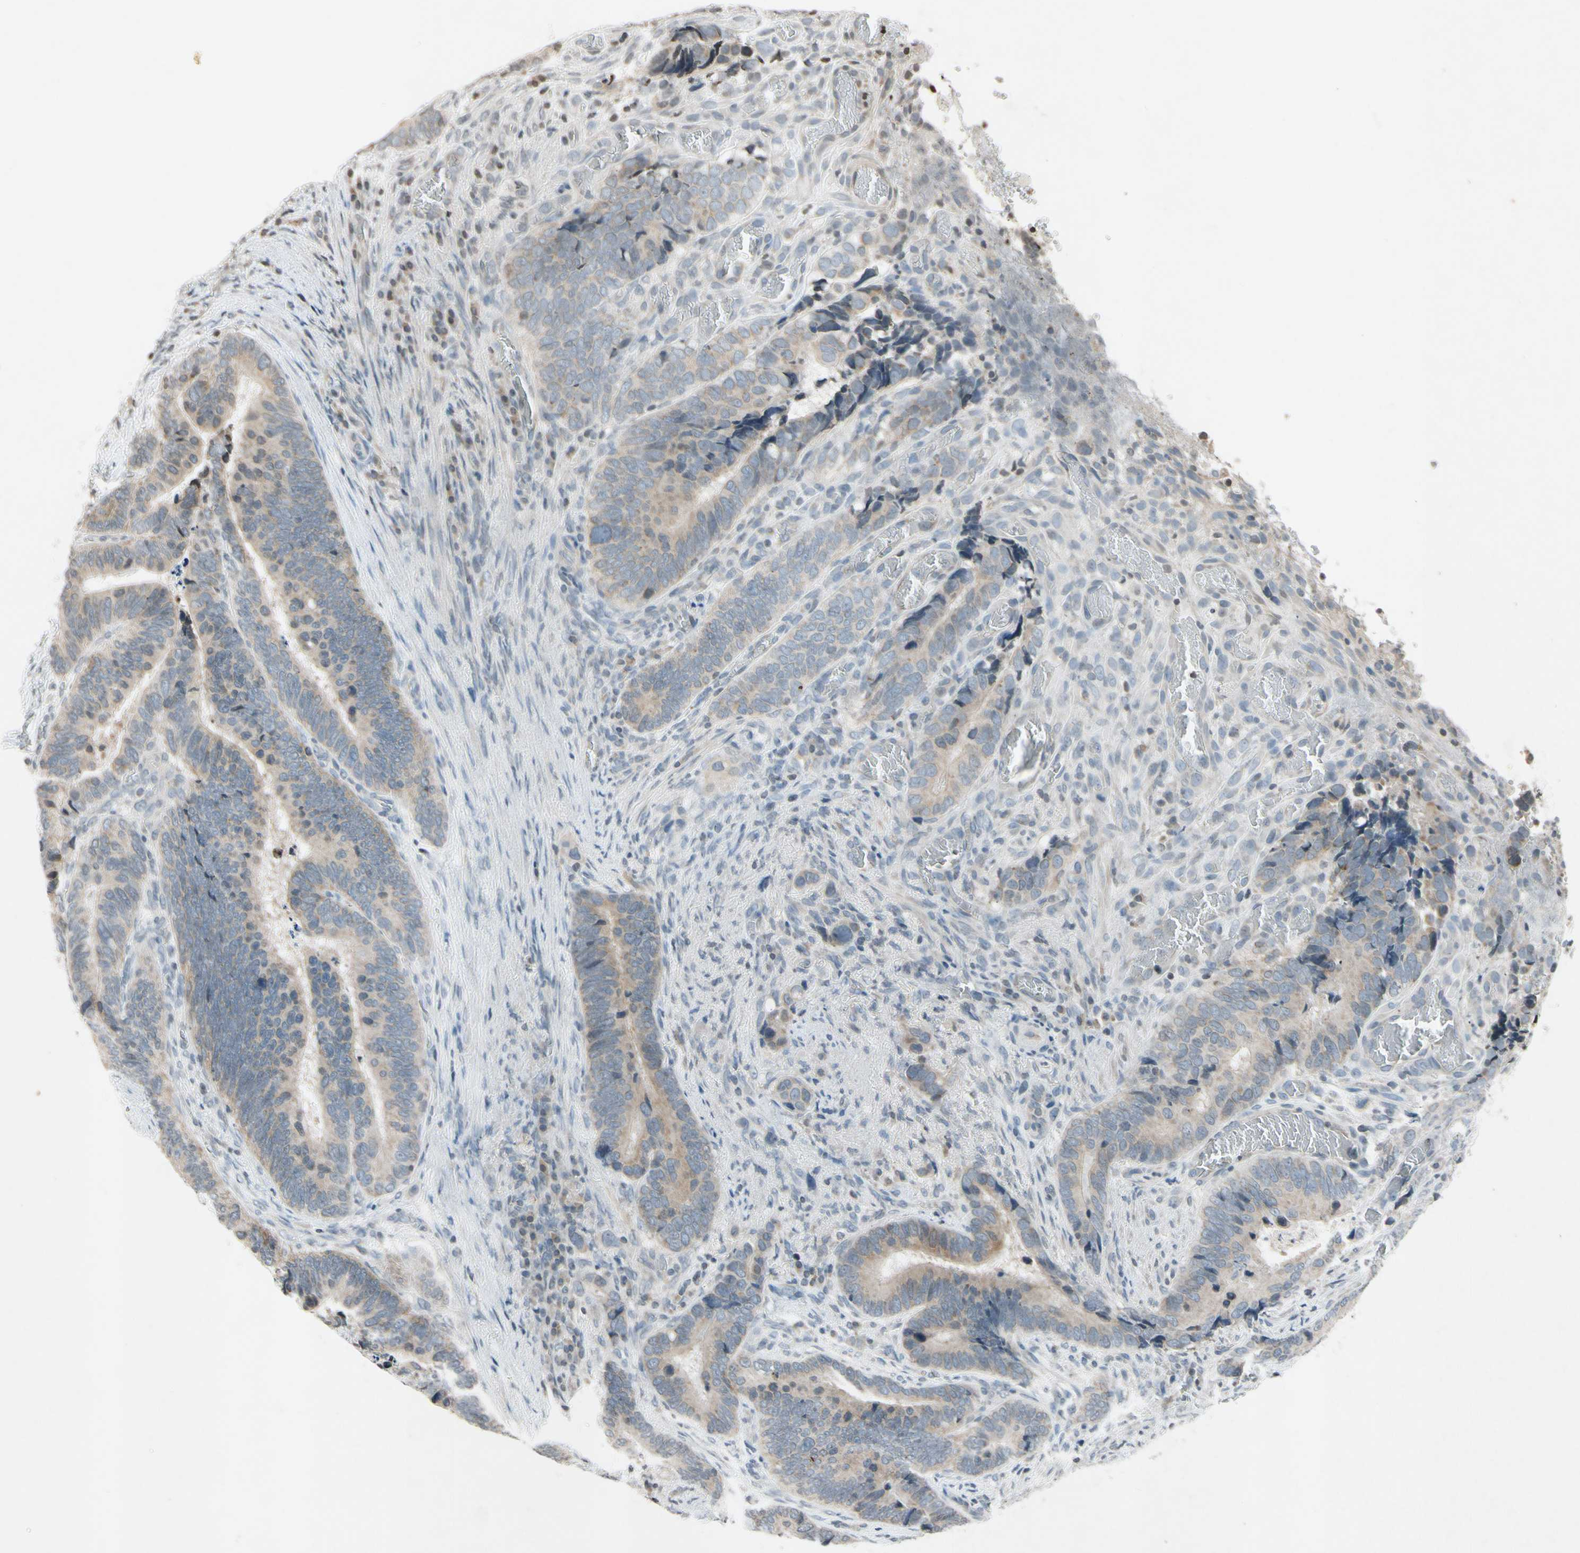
{"staining": {"intensity": "weak", "quantity": ">75%", "location": "cytoplasmic/membranous"}, "tissue": "colorectal cancer", "cell_type": "Tumor cells", "image_type": "cancer", "snomed": [{"axis": "morphology", "description": "Adenocarcinoma, NOS"}, {"axis": "topography", "description": "Colon"}], "caption": "Adenocarcinoma (colorectal) stained with DAB (3,3'-diaminobenzidine) immunohistochemistry (IHC) shows low levels of weak cytoplasmic/membranous positivity in about >75% of tumor cells. The protein is stained brown, and the nuclei are stained in blue (DAB (3,3'-diaminobenzidine) IHC with brightfield microscopy, high magnification).", "gene": "CLDN11", "patient": {"sex": "male", "age": 72}}